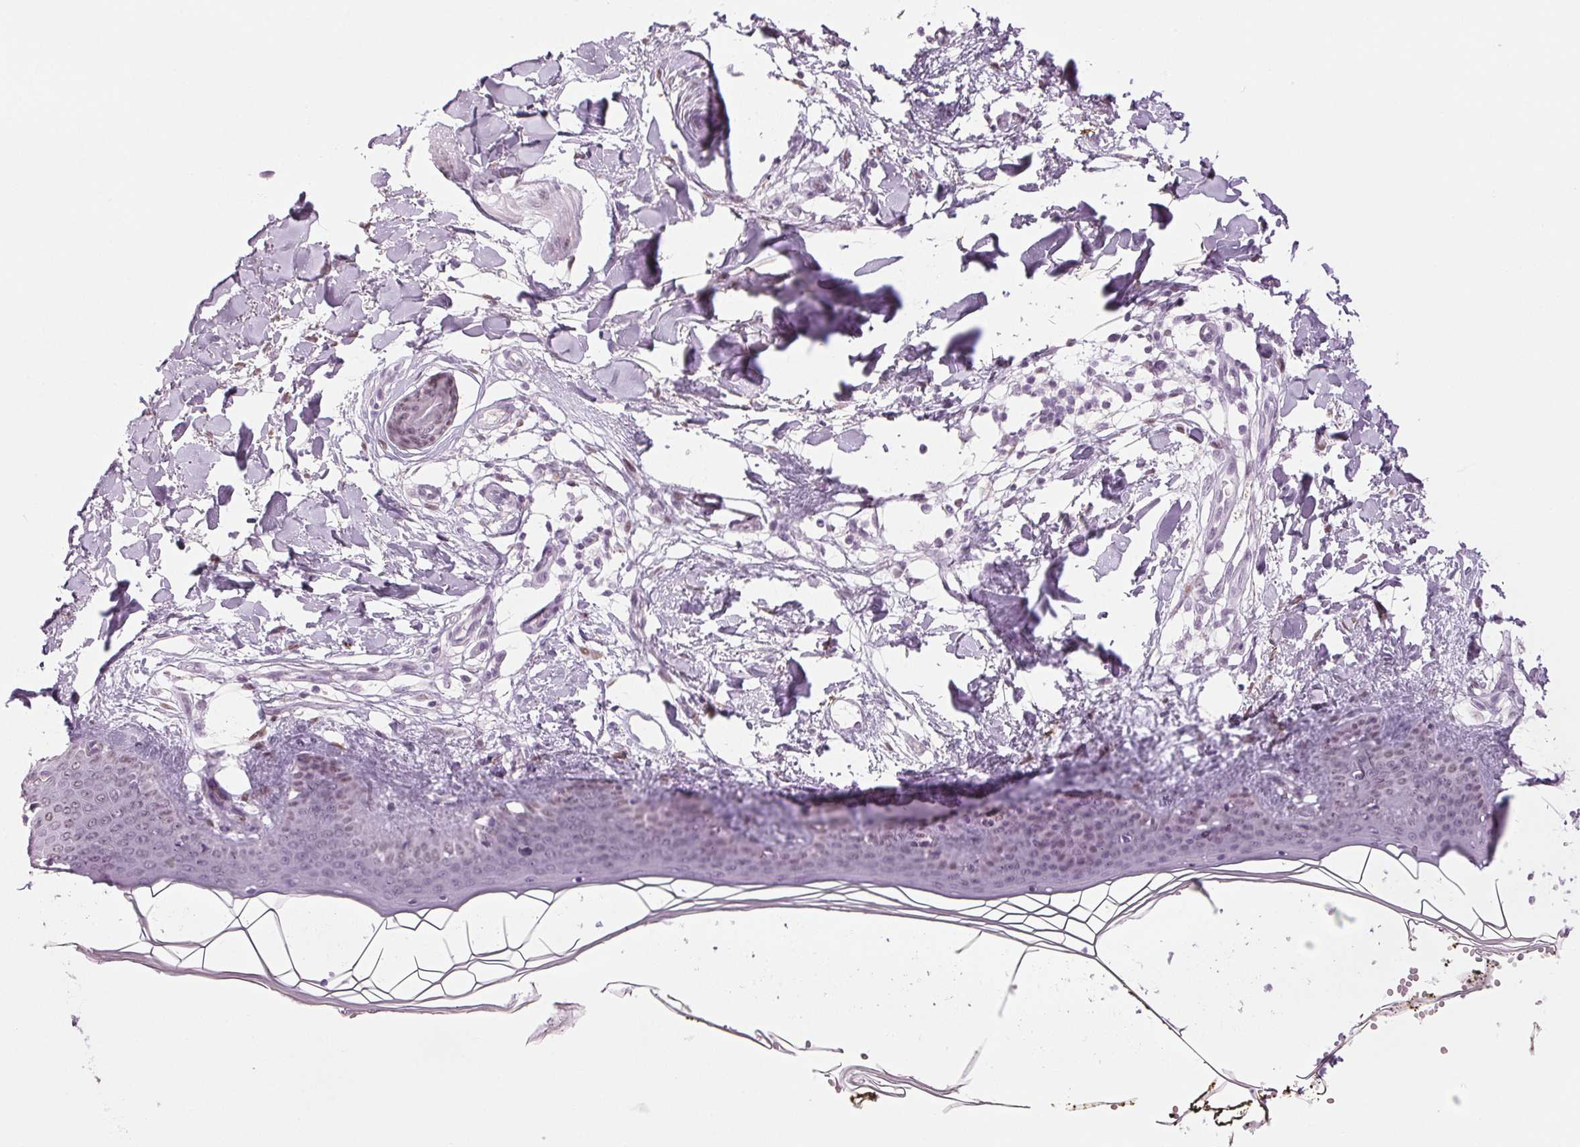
{"staining": {"intensity": "negative", "quantity": "none", "location": "none"}, "tissue": "skin", "cell_type": "Fibroblasts", "image_type": "normal", "snomed": [{"axis": "morphology", "description": "Normal tissue, NOS"}, {"axis": "topography", "description": "Skin"}], "caption": "This image is of benign skin stained with immunohistochemistry to label a protein in brown with the nuclei are counter-stained blue. There is no positivity in fibroblasts.", "gene": "DNAJC6", "patient": {"sex": "female", "age": 34}}